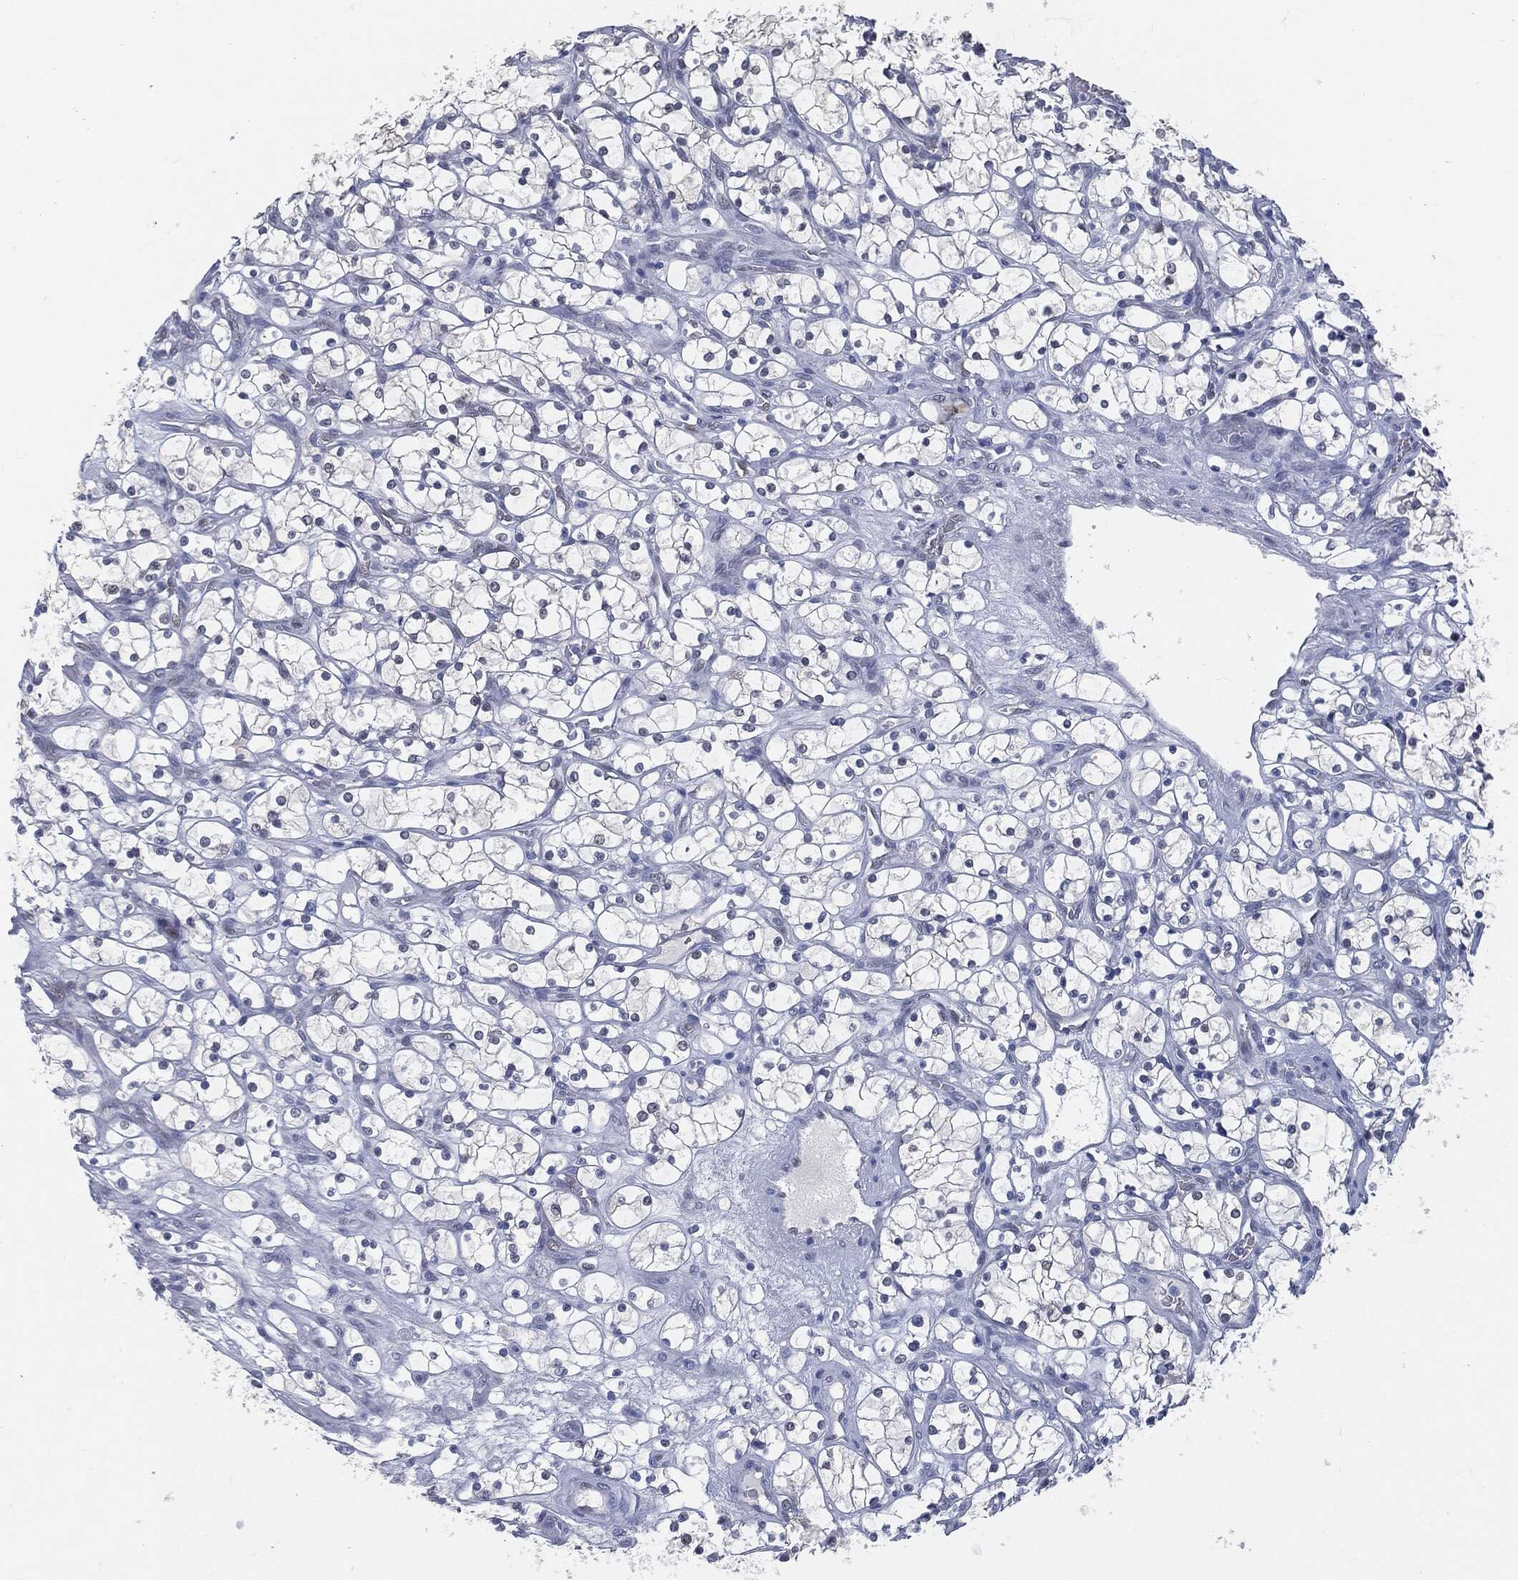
{"staining": {"intensity": "negative", "quantity": "none", "location": "none"}, "tissue": "renal cancer", "cell_type": "Tumor cells", "image_type": "cancer", "snomed": [{"axis": "morphology", "description": "Adenocarcinoma, NOS"}, {"axis": "topography", "description": "Kidney"}], "caption": "This is an IHC histopathology image of human renal adenocarcinoma. There is no staining in tumor cells.", "gene": "PROM1", "patient": {"sex": "female", "age": 69}}